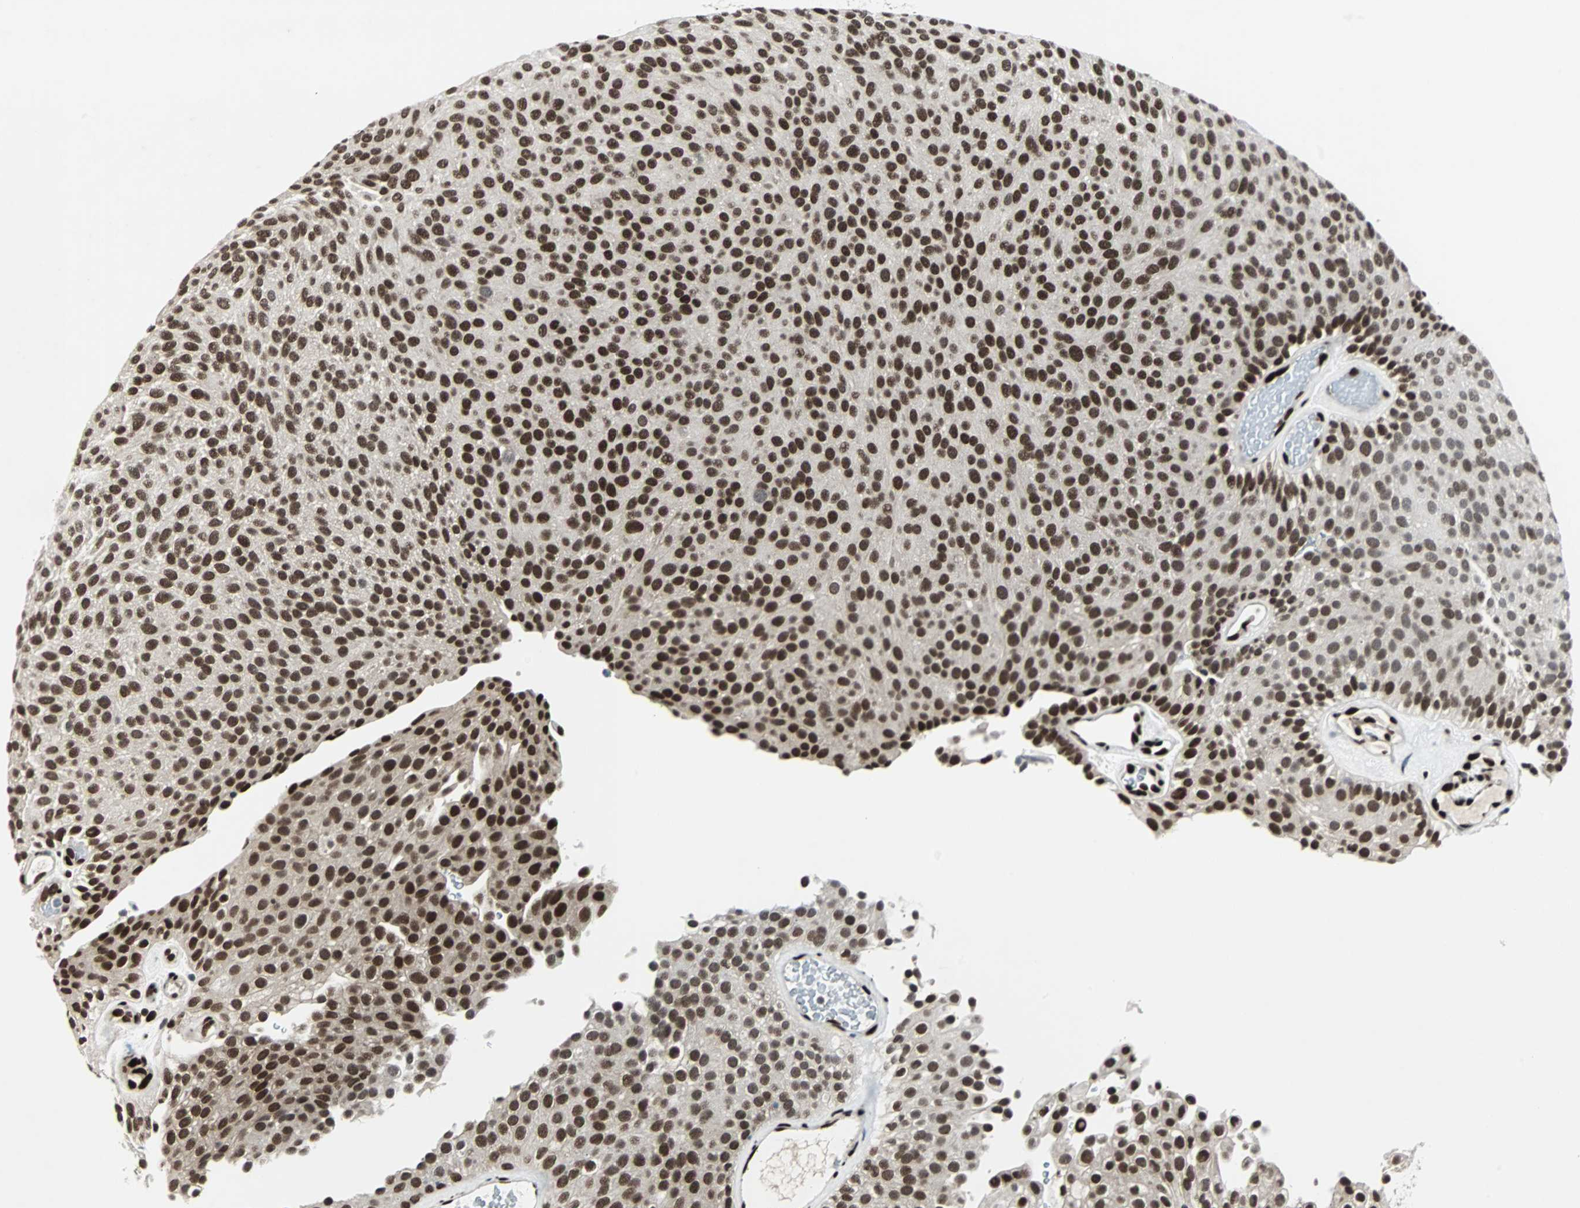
{"staining": {"intensity": "strong", "quantity": ">75%", "location": "nuclear"}, "tissue": "urothelial cancer", "cell_type": "Tumor cells", "image_type": "cancer", "snomed": [{"axis": "morphology", "description": "Urothelial carcinoma, Low grade"}, {"axis": "topography", "description": "Urinary bladder"}], "caption": "There is high levels of strong nuclear positivity in tumor cells of urothelial cancer, as demonstrated by immunohistochemical staining (brown color).", "gene": "MEF2D", "patient": {"sex": "male", "age": 78}}